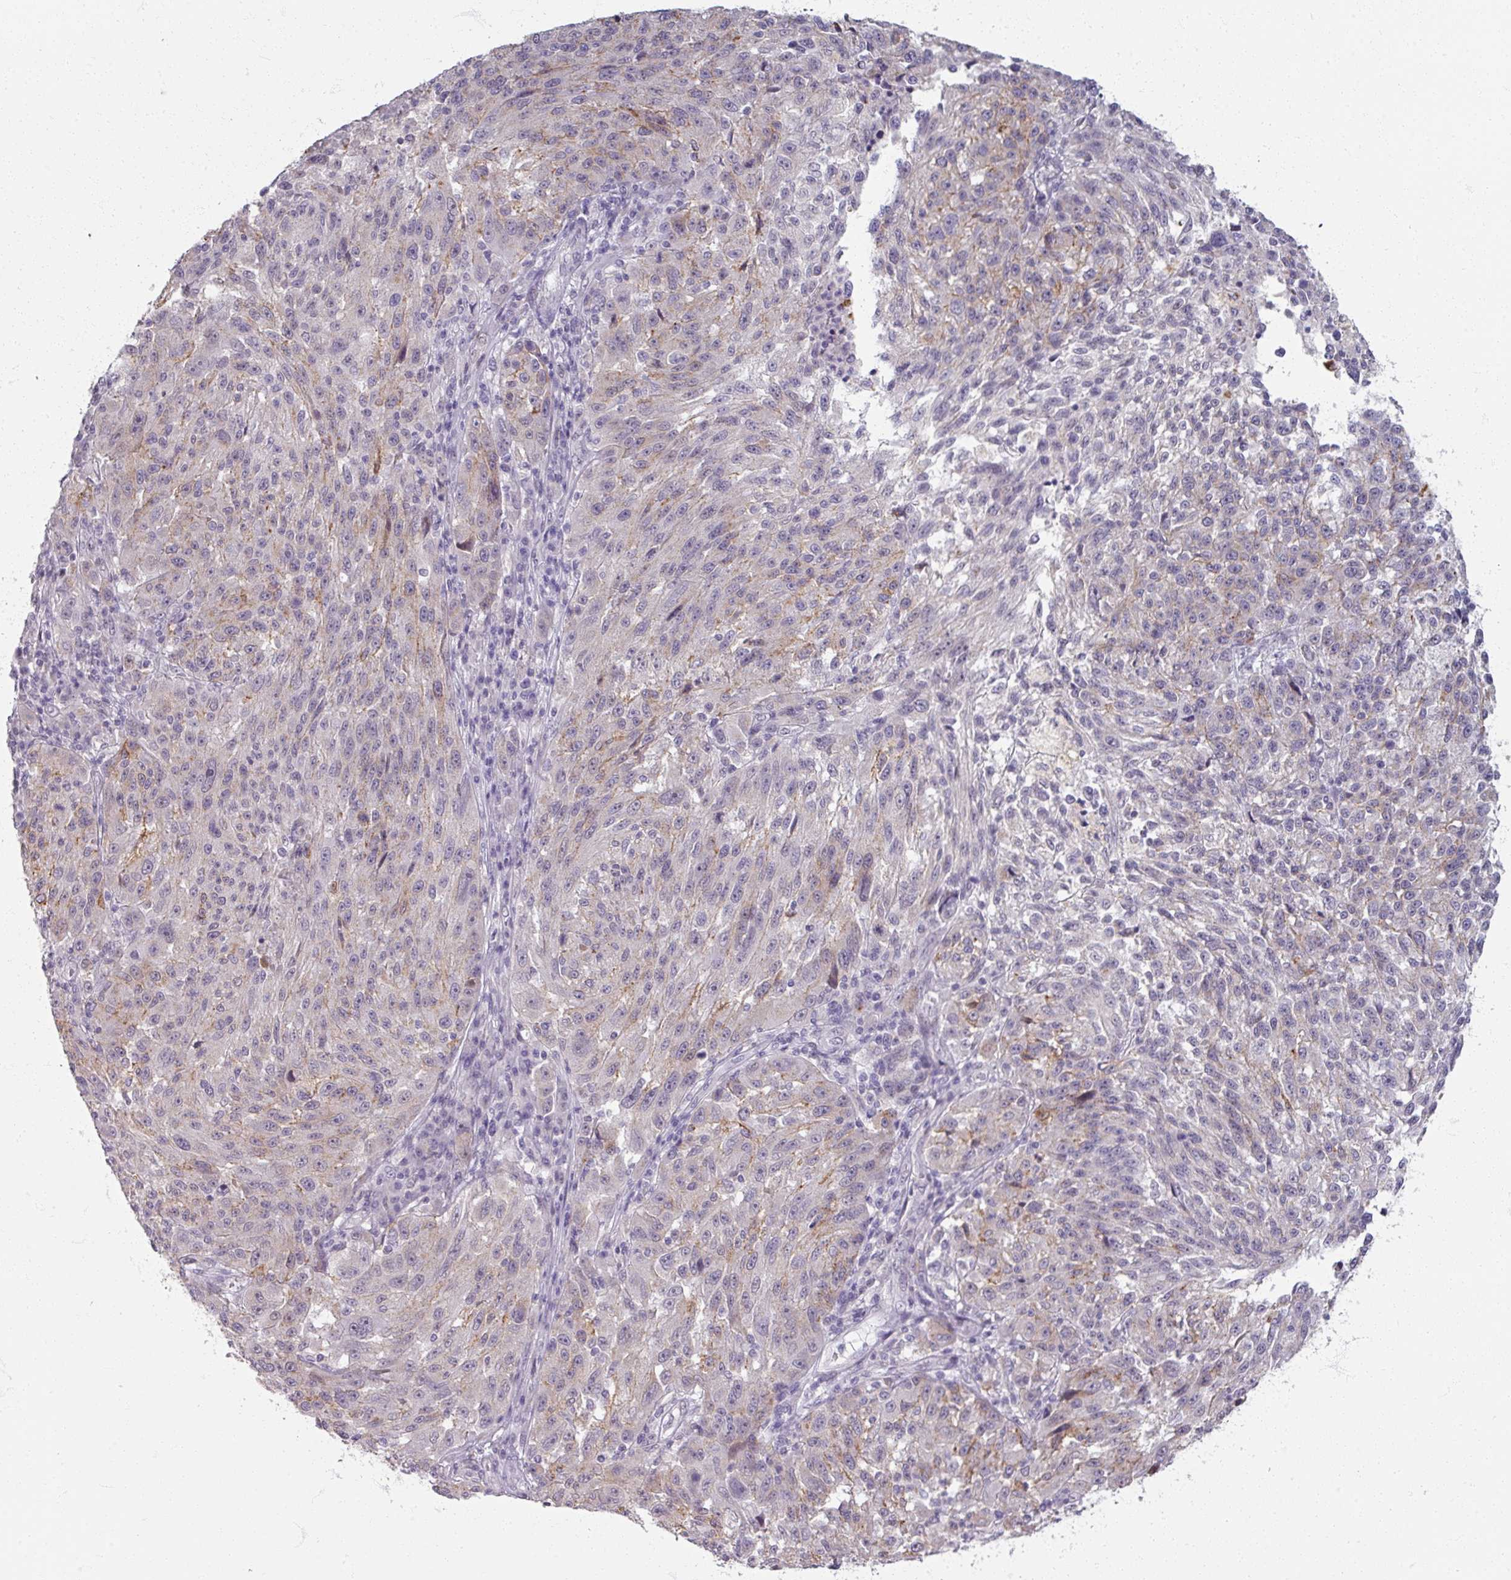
{"staining": {"intensity": "negative", "quantity": "none", "location": "none"}, "tissue": "melanoma", "cell_type": "Tumor cells", "image_type": "cancer", "snomed": [{"axis": "morphology", "description": "Malignant melanoma, NOS"}, {"axis": "topography", "description": "Skin"}], "caption": "This is an IHC micrograph of human melanoma. There is no staining in tumor cells.", "gene": "SOX11", "patient": {"sex": "male", "age": 53}}